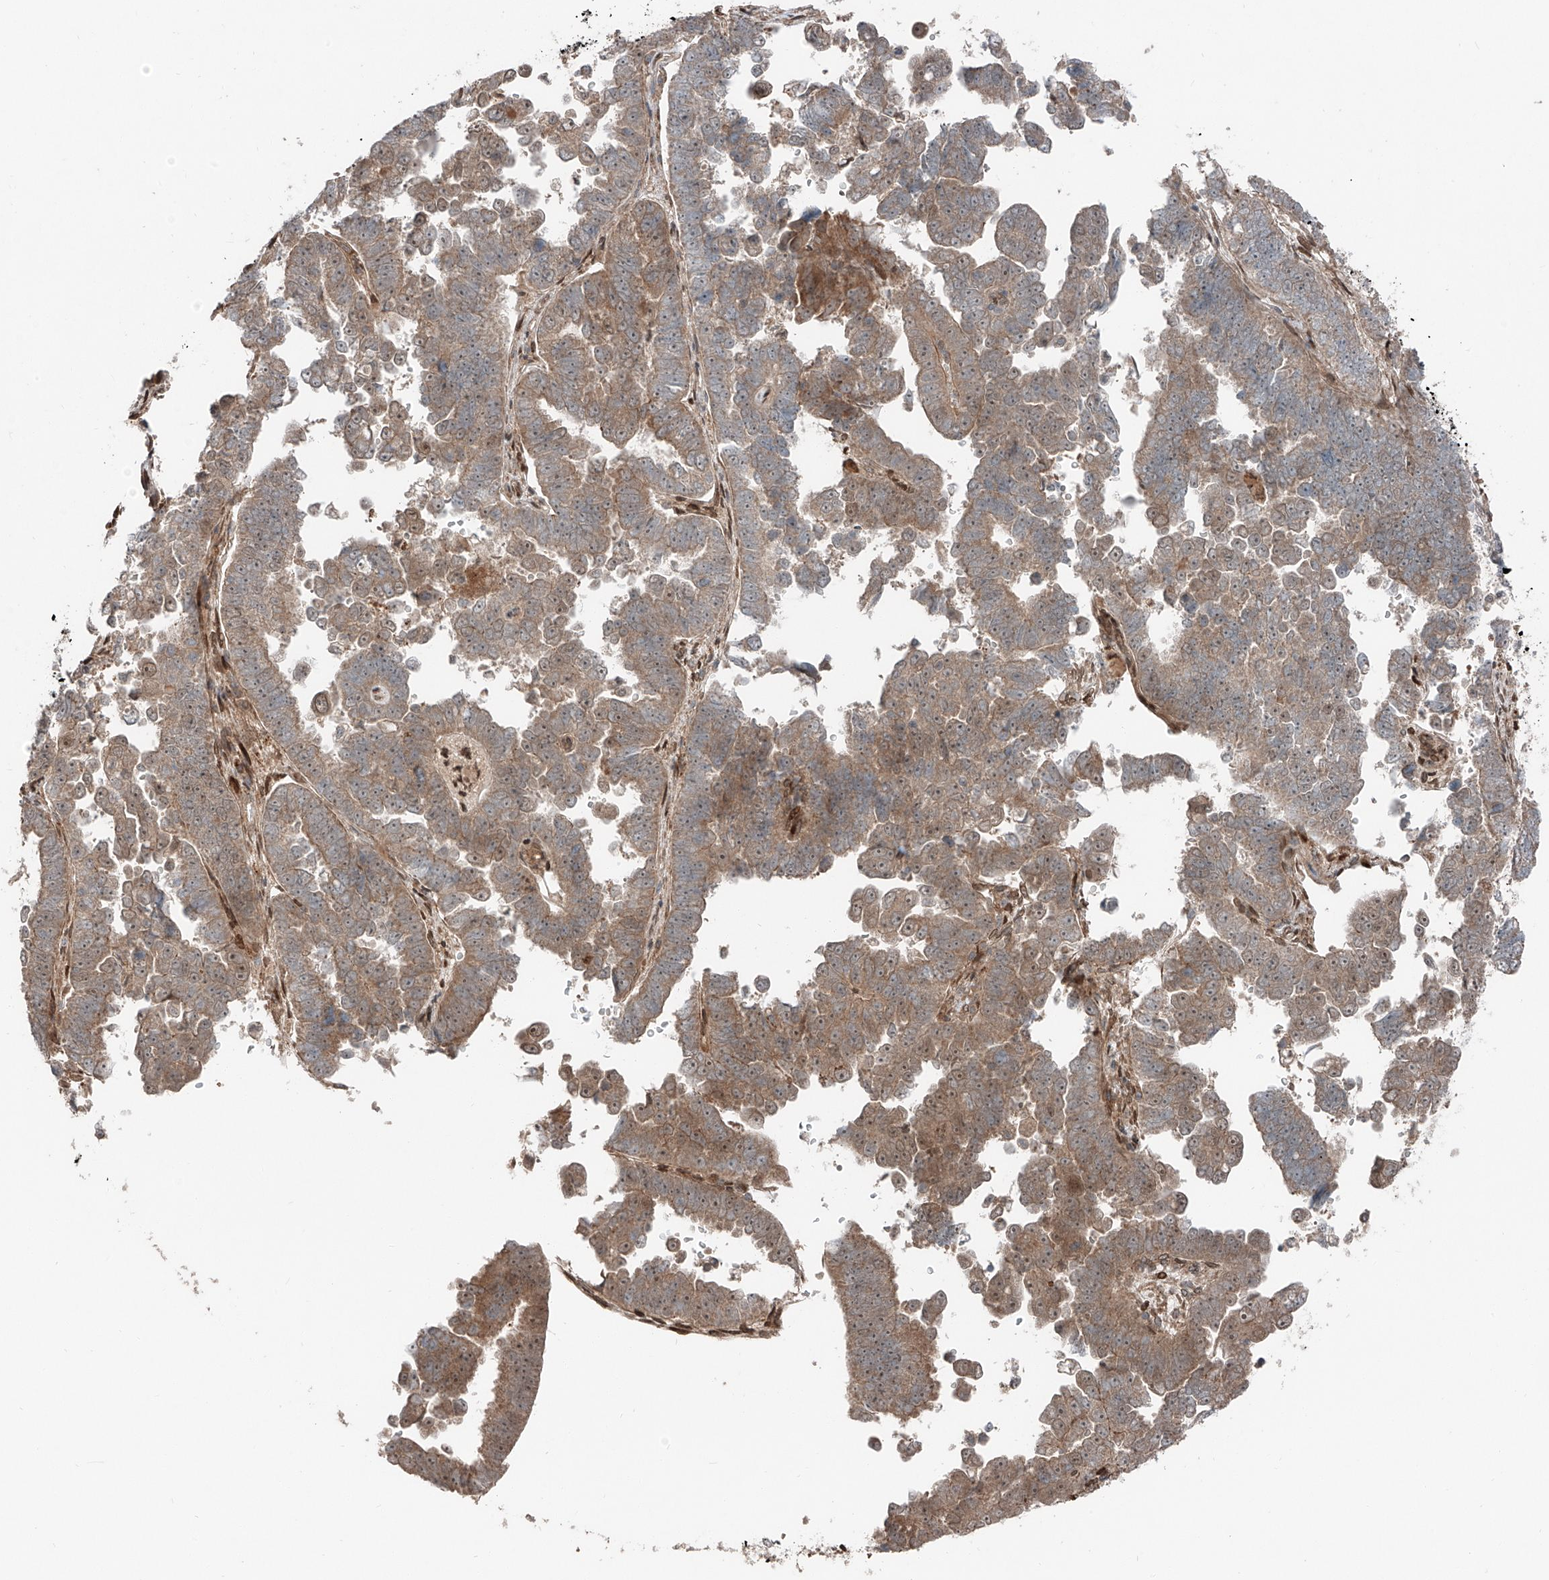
{"staining": {"intensity": "moderate", "quantity": ">75%", "location": "cytoplasmic/membranous"}, "tissue": "endometrial cancer", "cell_type": "Tumor cells", "image_type": "cancer", "snomed": [{"axis": "morphology", "description": "Adenocarcinoma, NOS"}, {"axis": "topography", "description": "Endometrium"}], "caption": "Protein staining demonstrates moderate cytoplasmic/membranous staining in about >75% of tumor cells in adenocarcinoma (endometrial).", "gene": "CEP162", "patient": {"sex": "female", "age": 75}}